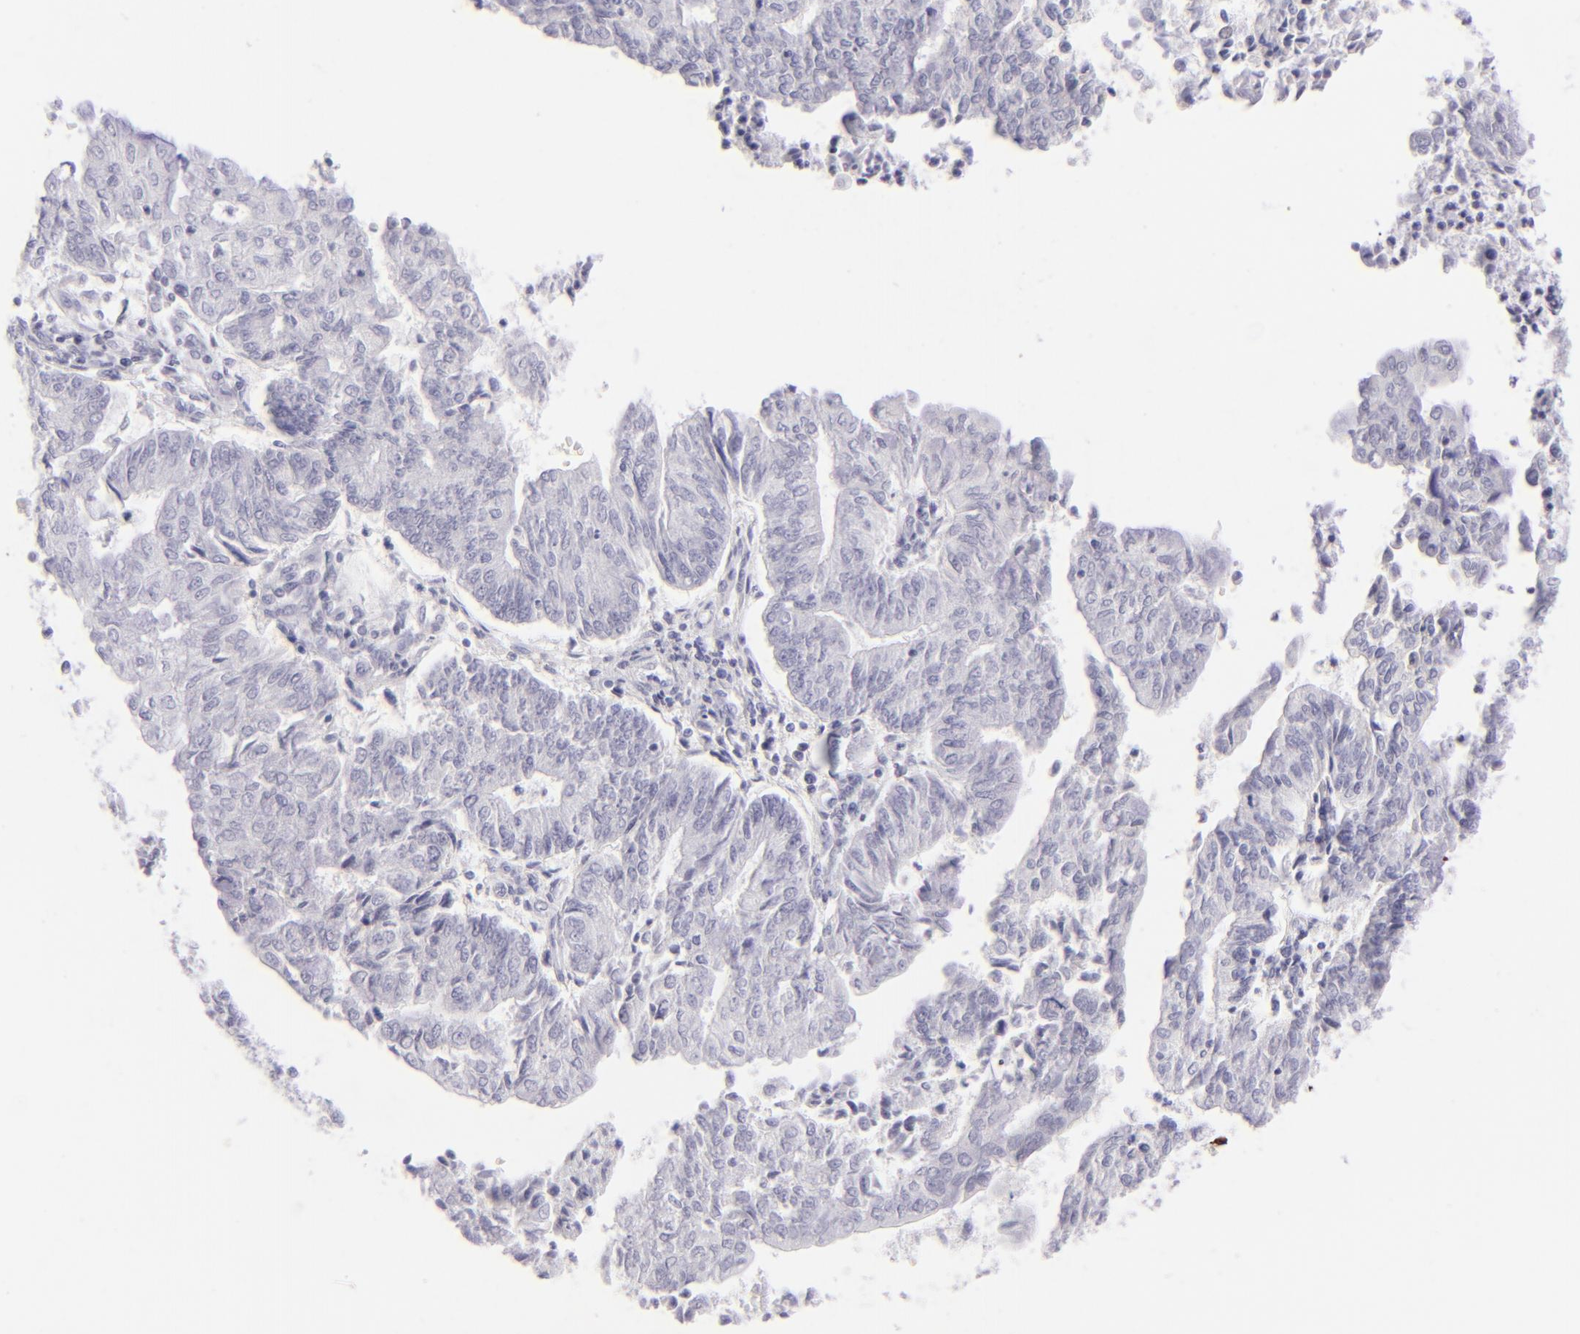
{"staining": {"intensity": "negative", "quantity": "none", "location": "none"}, "tissue": "endometrial cancer", "cell_type": "Tumor cells", "image_type": "cancer", "snomed": [{"axis": "morphology", "description": "Adenocarcinoma, NOS"}, {"axis": "topography", "description": "Endometrium"}], "caption": "Immunohistochemical staining of human adenocarcinoma (endometrial) reveals no significant positivity in tumor cells.", "gene": "FCER2", "patient": {"sex": "female", "age": 59}}